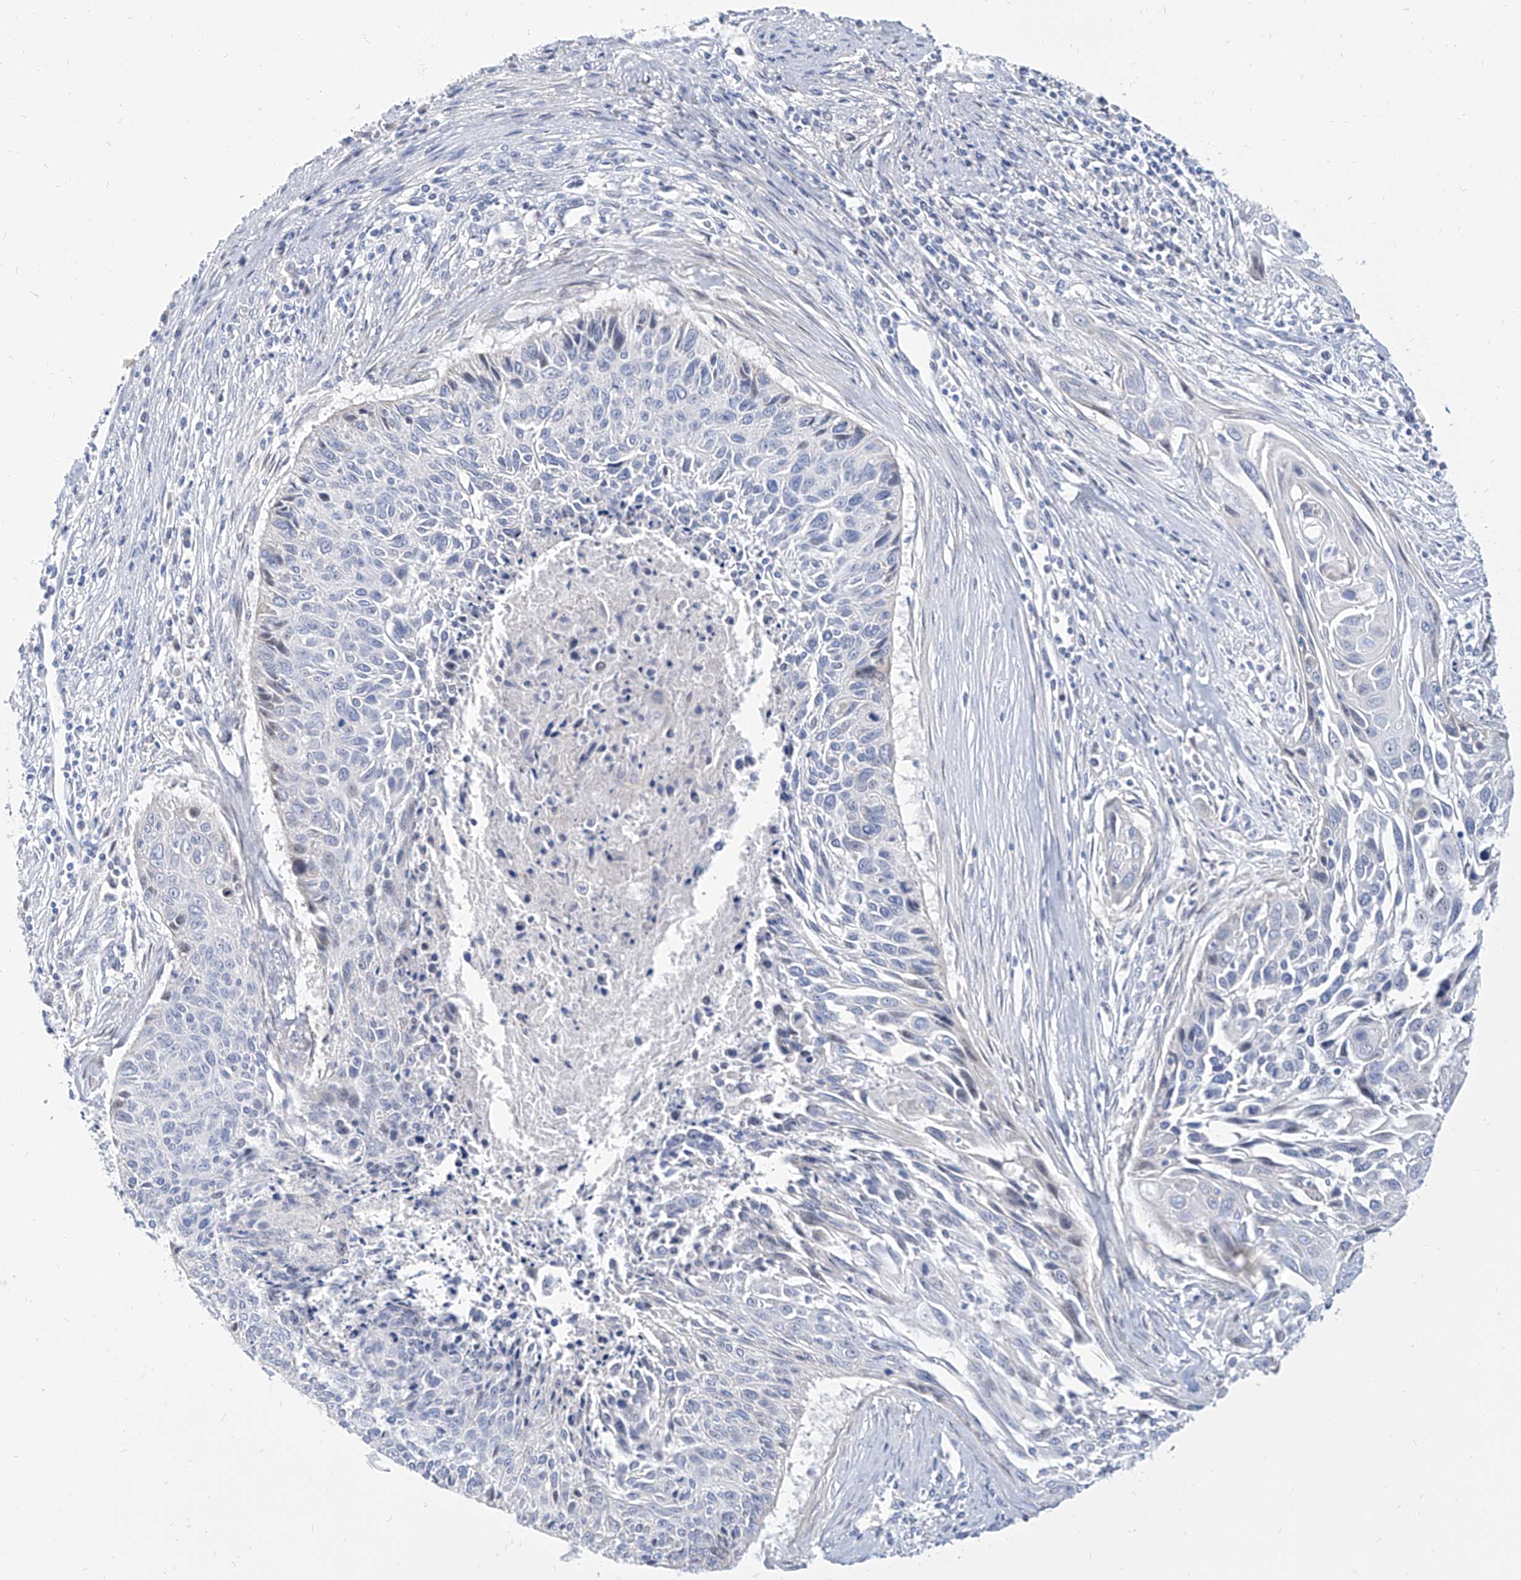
{"staining": {"intensity": "negative", "quantity": "none", "location": "none"}, "tissue": "cervical cancer", "cell_type": "Tumor cells", "image_type": "cancer", "snomed": [{"axis": "morphology", "description": "Squamous cell carcinoma, NOS"}, {"axis": "topography", "description": "Cervix"}], "caption": "This is an IHC histopathology image of cervical squamous cell carcinoma. There is no expression in tumor cells.", "gene": "TXLNB", "patient": {"sex": "female", "age": 55}}